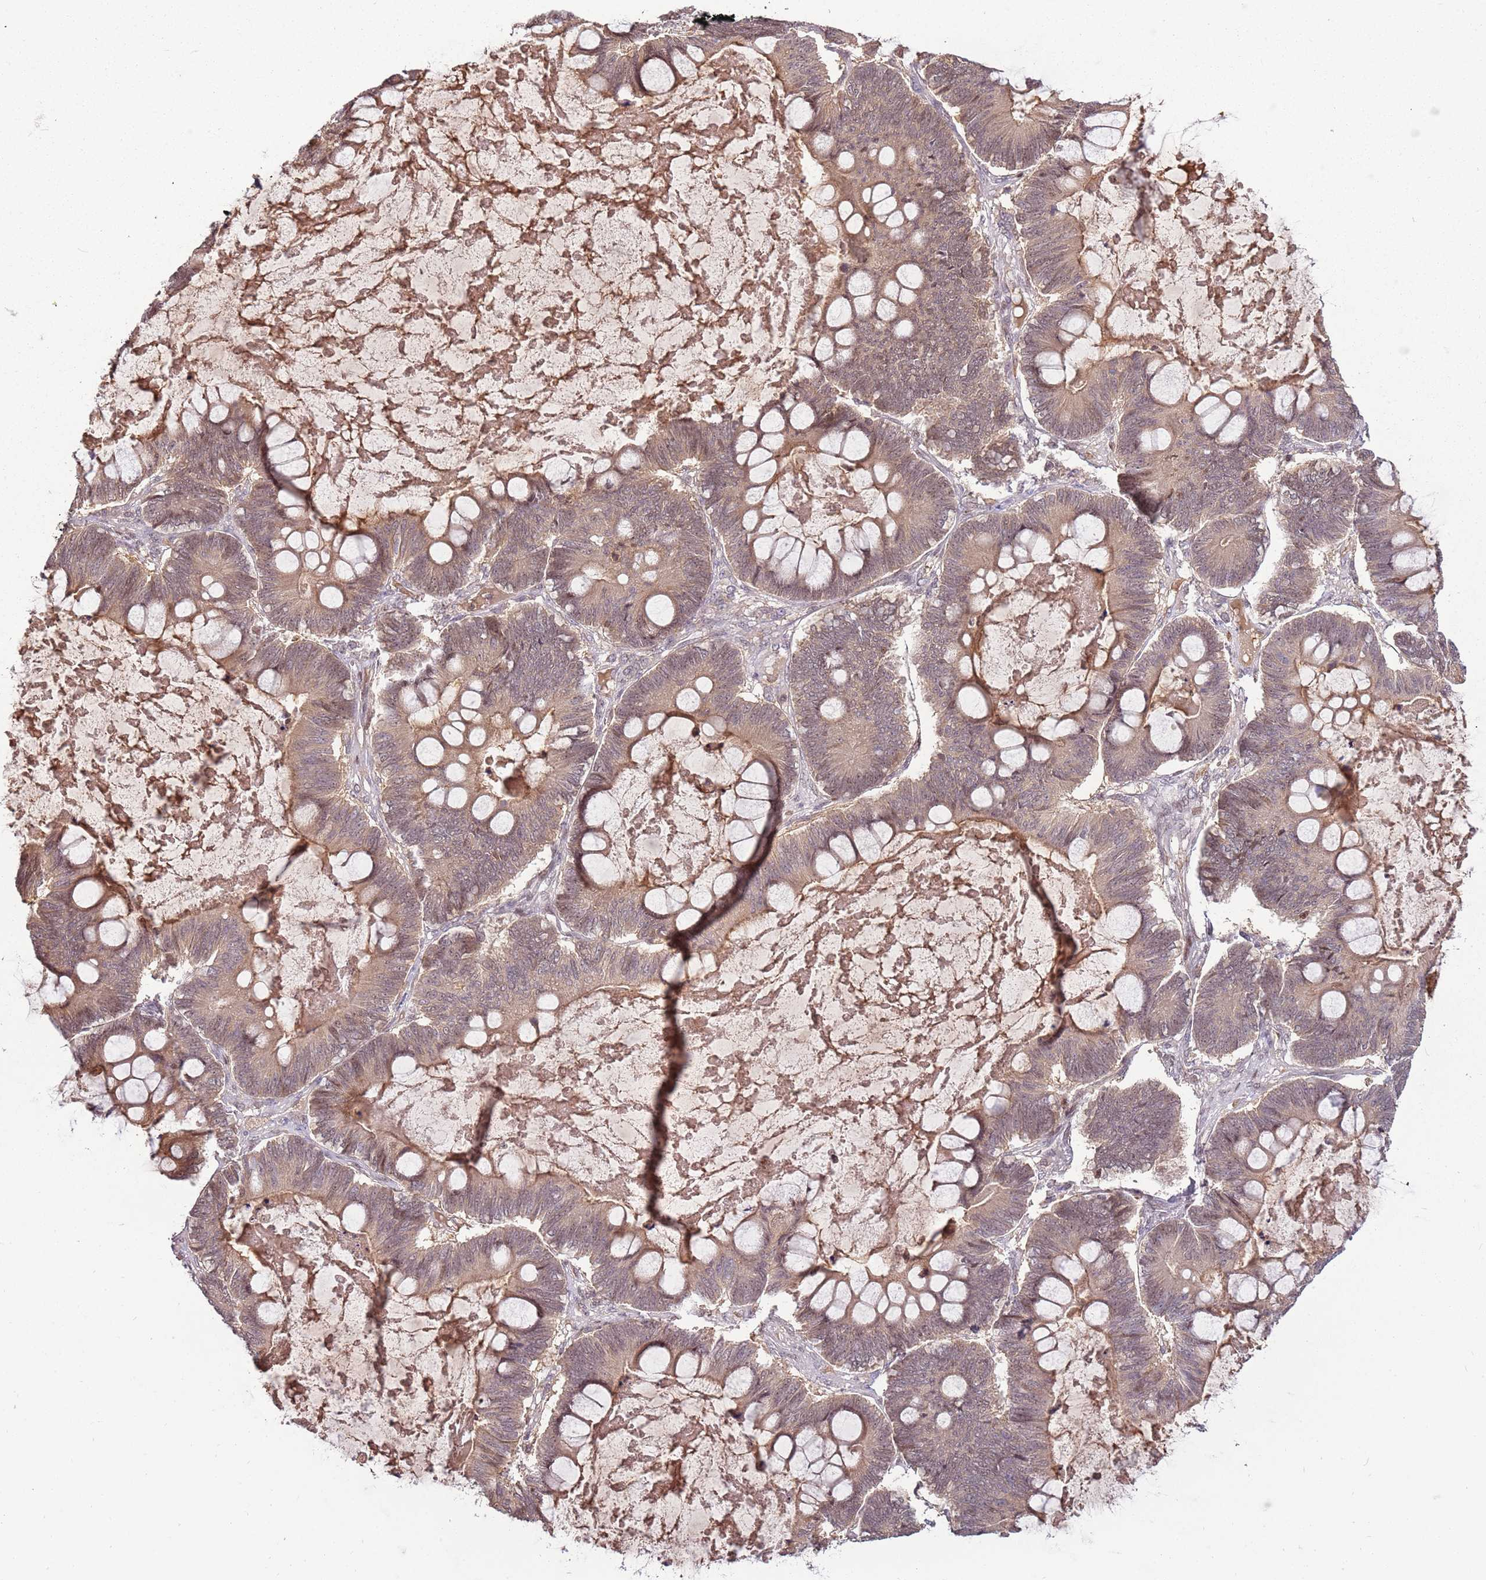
{"staining": {"intensity": "moderate", "quantity": ">75%", "location": "cytoplasmic/membranous,nuclear"}, "tissue": "ovarian cancer", "cell_type": "Tumor cells", "image_type": "cancer", "snomed": [{"axis": "morphology", "description": "Cystadenocarcinoma, mucinous, NOS"}, {"axis": "topography", "description": "Ovary"}], "caption": "Tumor cells show medium levels of moderate cytoplasmic/membranous and nuclear staining in about >75% of cells in human ovarian cancer (mucinous cystadenocarcinoma). The staining is performed using DAB (3,3'-diaminobenzidine) brown chromogen to label protein expression. The nuclei are counter-stained blue using hematoxylin.", "gene": "GSTO2", "patient": {"sex": "female", "age": 61}}